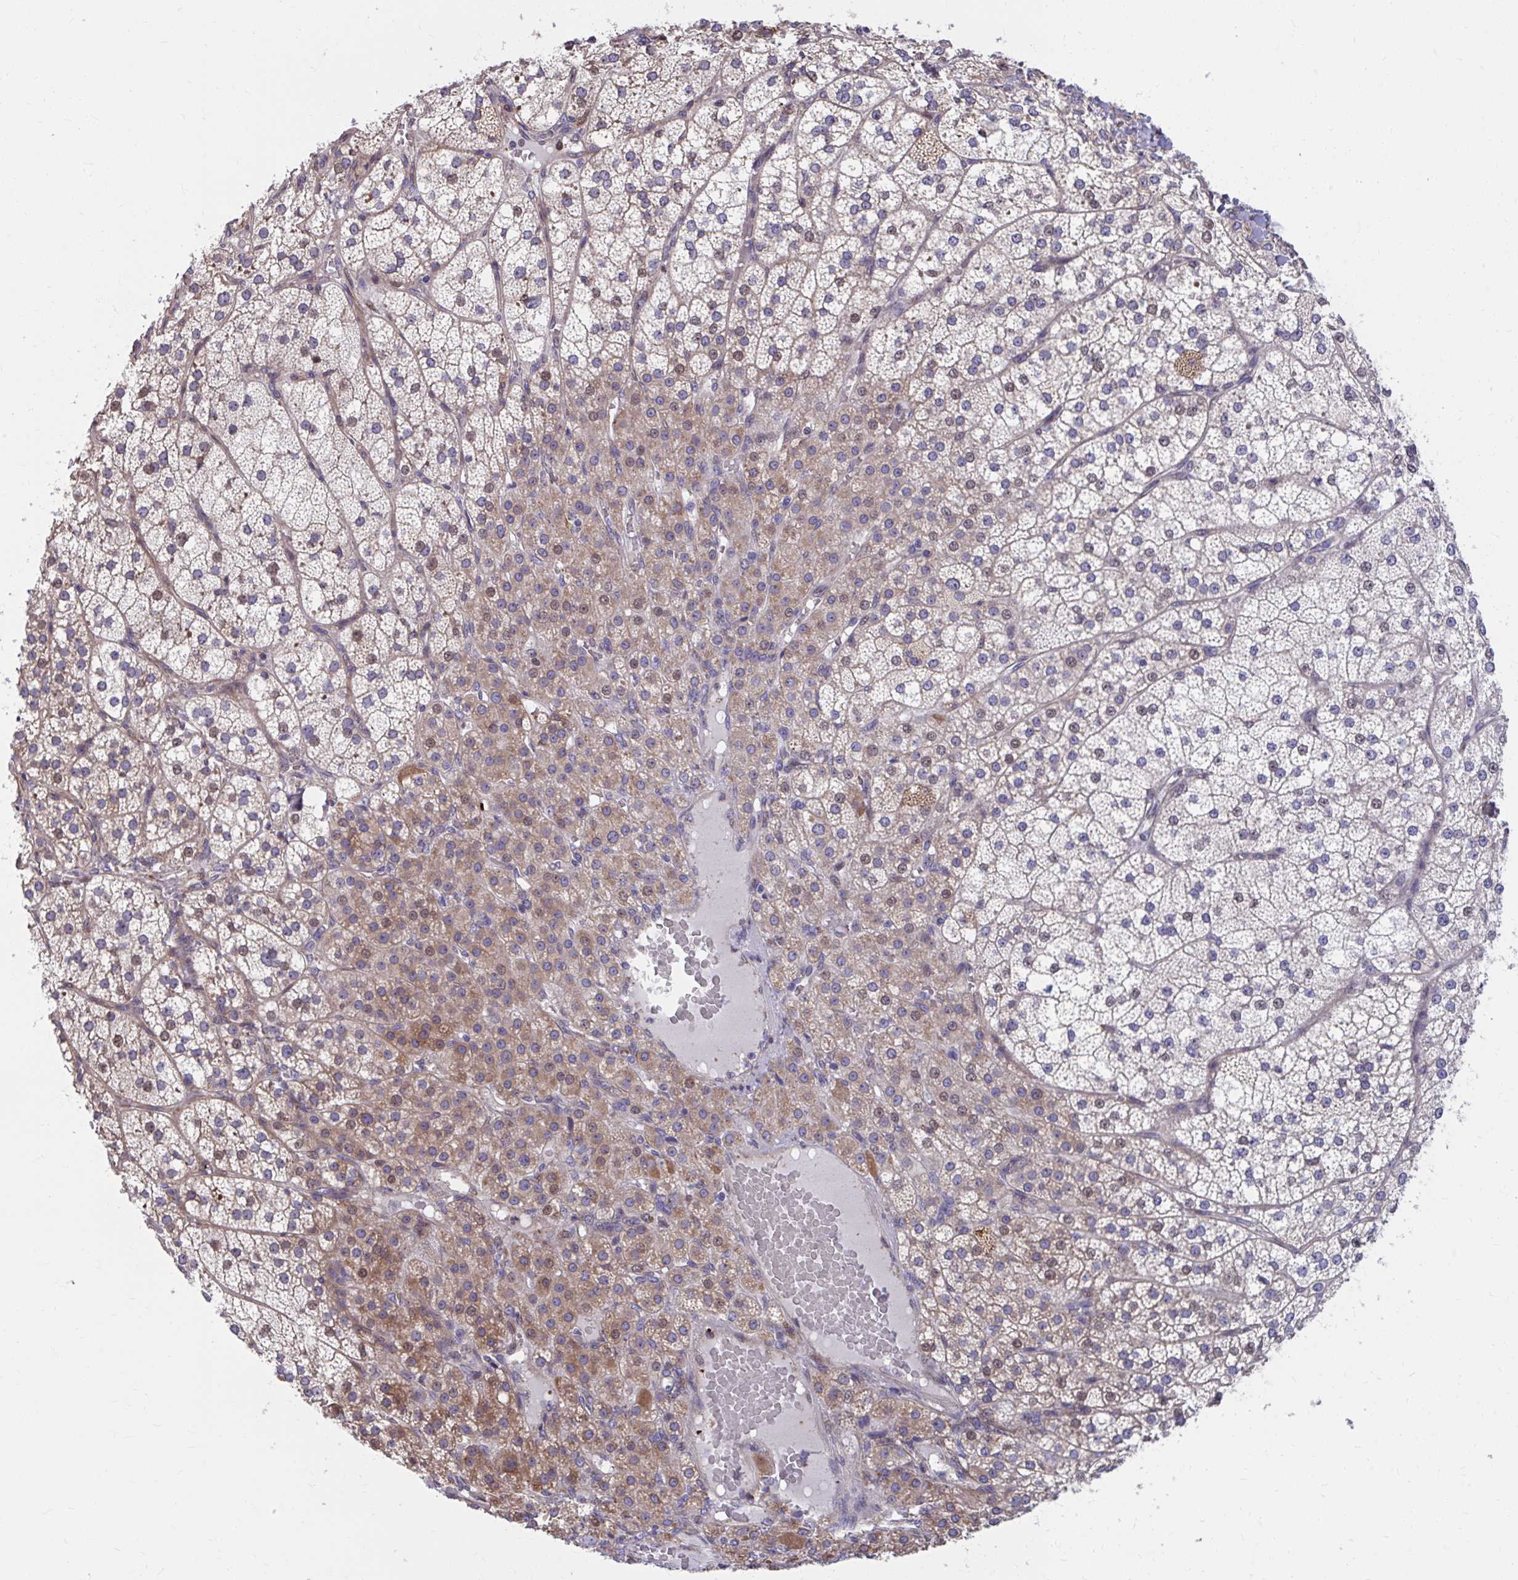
{"staining": {"intensity": "moderate", "quantity": ">75%", "location": "cytoplasmic/membranous"}, "tissue": "adrenal gland", "cell_type": "Glandular cells", "image_type": "normal", "snomed": [{"axis": "morphology", "description": "Normal tissue, NOS"}, {"axis": "topography", "description": "Adrenal gland"}], "caption": "This is an image of IHC staining of benign adrenal gland, which shows moderate positivity in the cytoplasmic/membranous of glandular cells.", "gene": "ZNF778", "patient": {"sex": "female", "age": 60}}